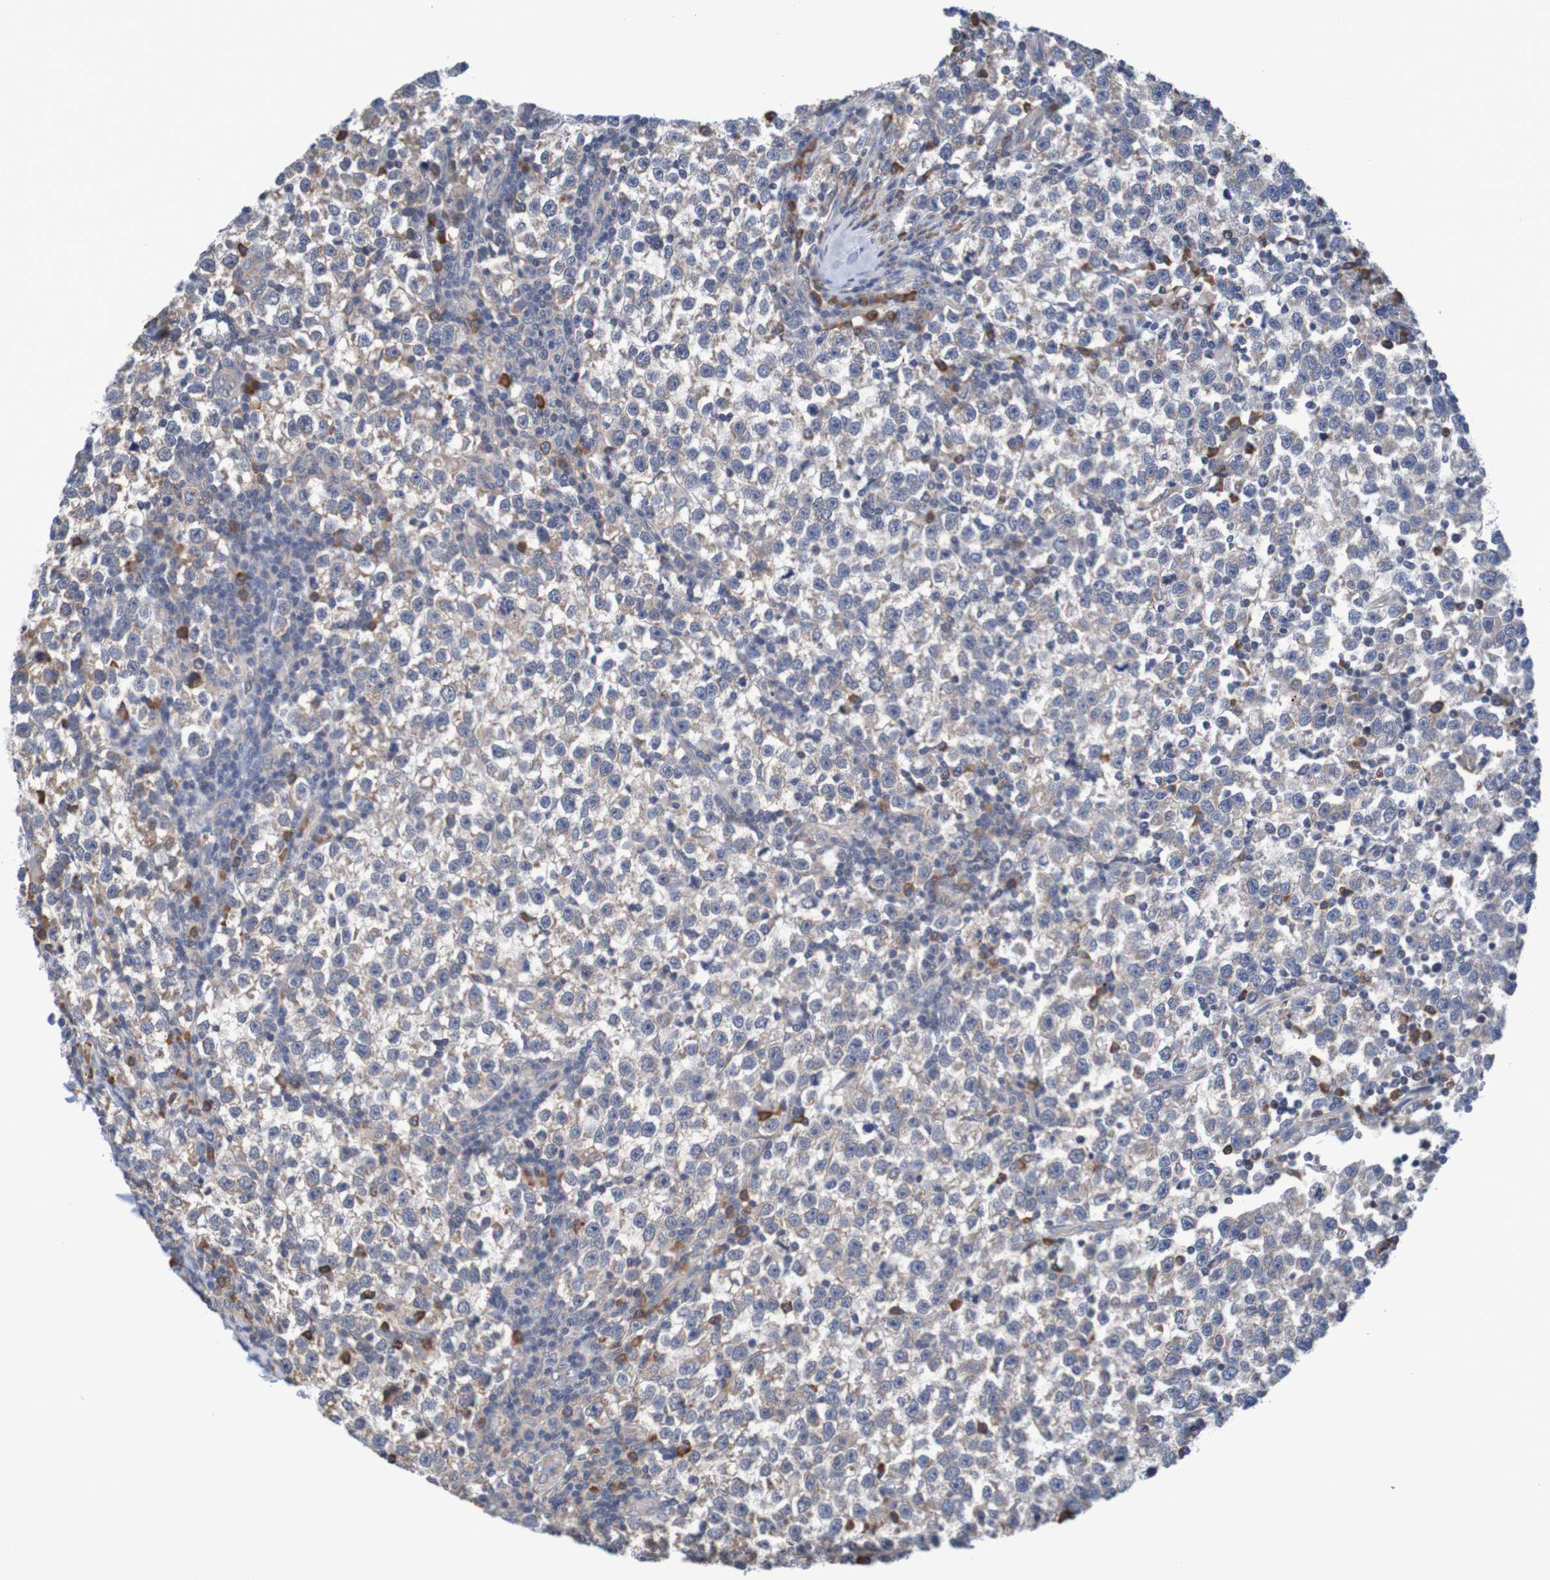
{"staining": {"intensity": "weak", "quantity": ">75%", "location": "cytoplasmic/membranous"}, "tissue": "testis cancer", "cell_type": "Tumor cells", "image_type": "cancer", "snomed": [{"axis": "morphology", "description": "Seminoma, NOS"}, {"axis": "topography", "description": "Testis"}], "caption": "An IHC micrograph of tumor tissue is shown. Protein staining in brown shows weak cytoplasmic/membranous positivity in seminoma (testis) within tumor cells. (brown staining indicates protein expression, while blue staining denotes nuclei).", "gene": "CLDN18", "patient": {"sex": "male", "age": 43}}